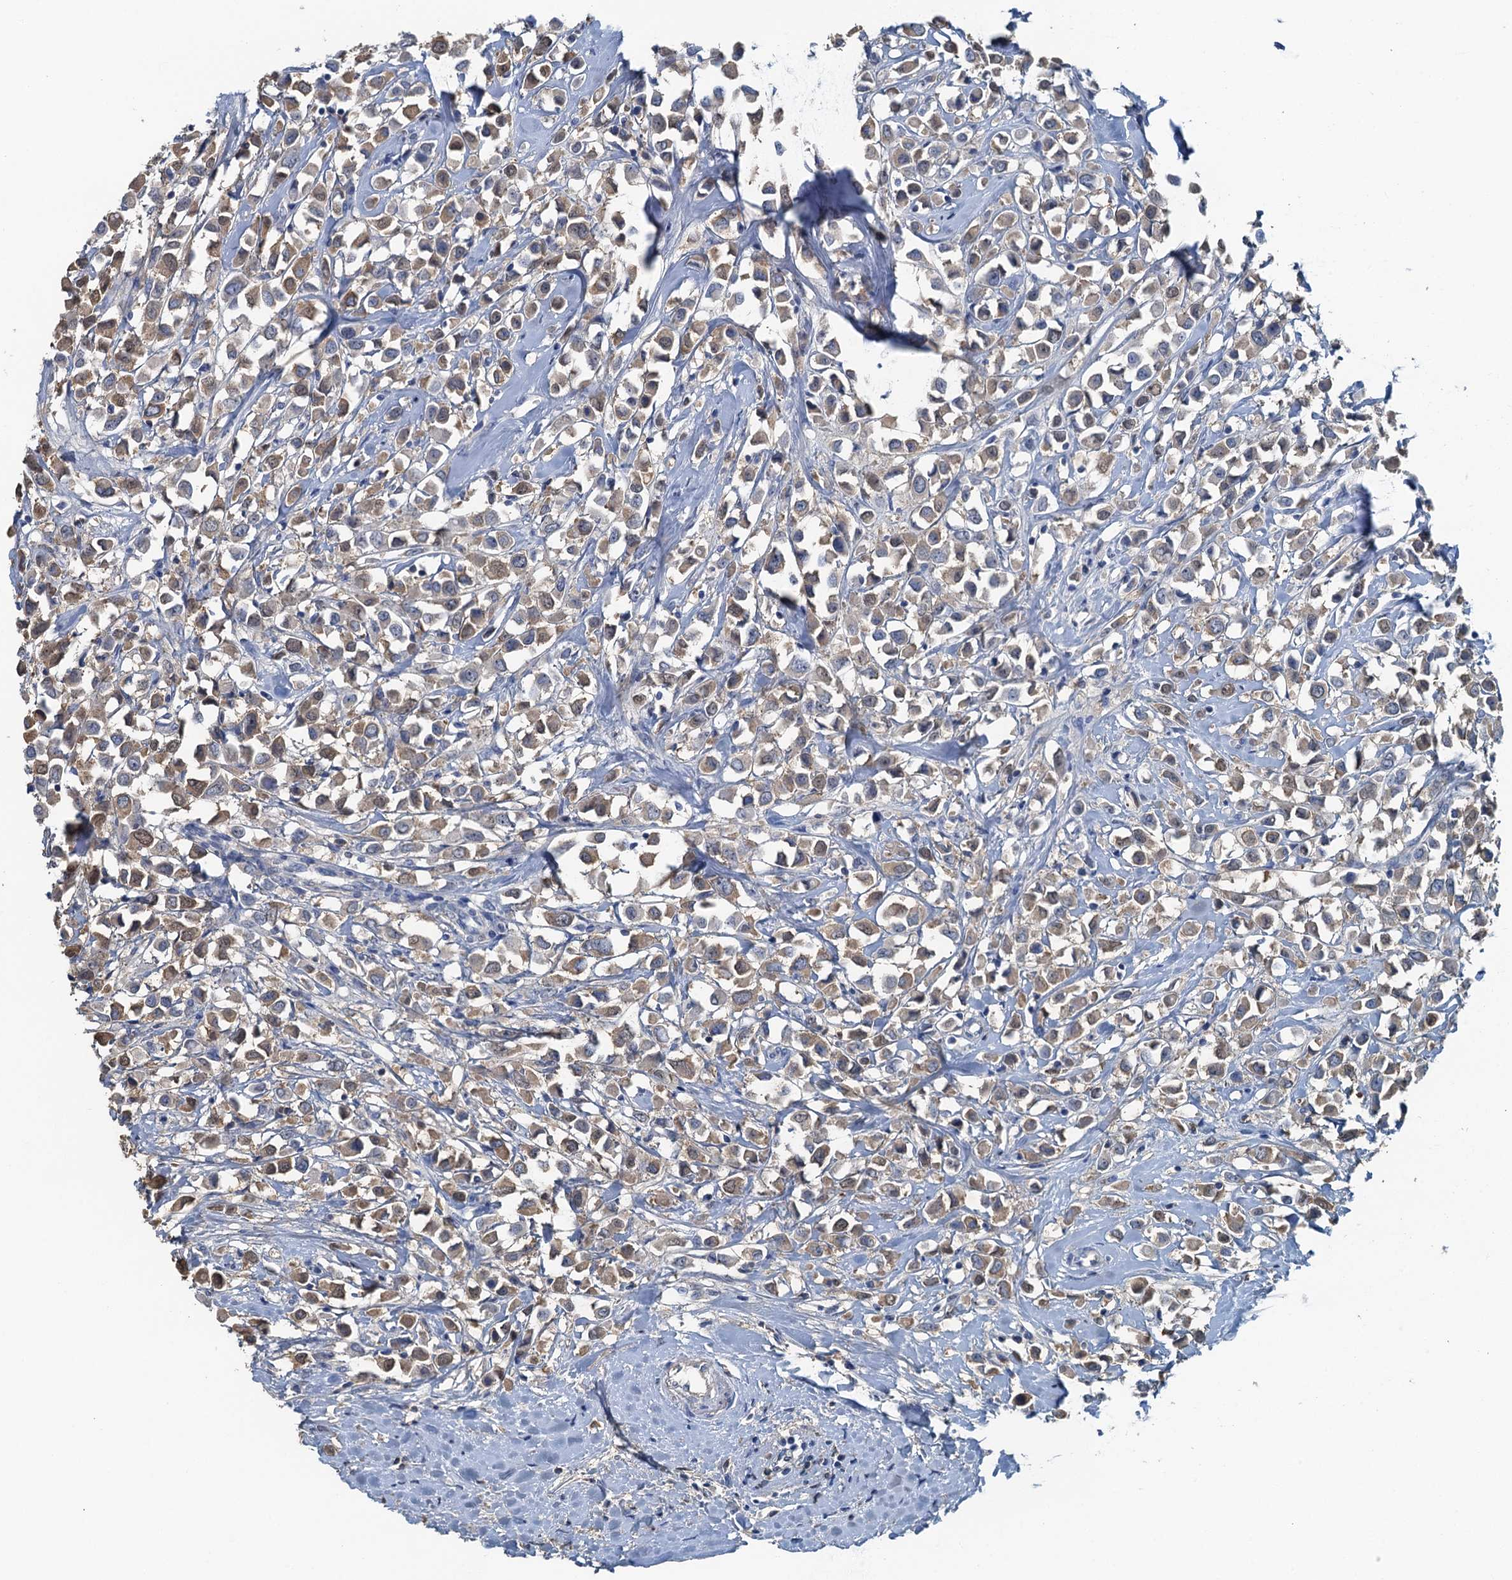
{"staining": {"intensity": "weak", "quantity": ">75%", "location": "cytoplasmic/membranous"}, "tissue": "breast cancer", "cell_type": "Tumor cells", "image_type": "cancer", "snomed": [{"axis": "morphology", "description": "Duct carcinoma"}, {"axis": "topography", "description": "Breast"}], "caption": "There is low levels of weak cytoplasmic/membranous expression in tumor cells of breast cancer, as demonstrated by immunohistochemical staining (brown color).", "gene": "LSM14B", "patient": {"sex": "female", "age": 61}}